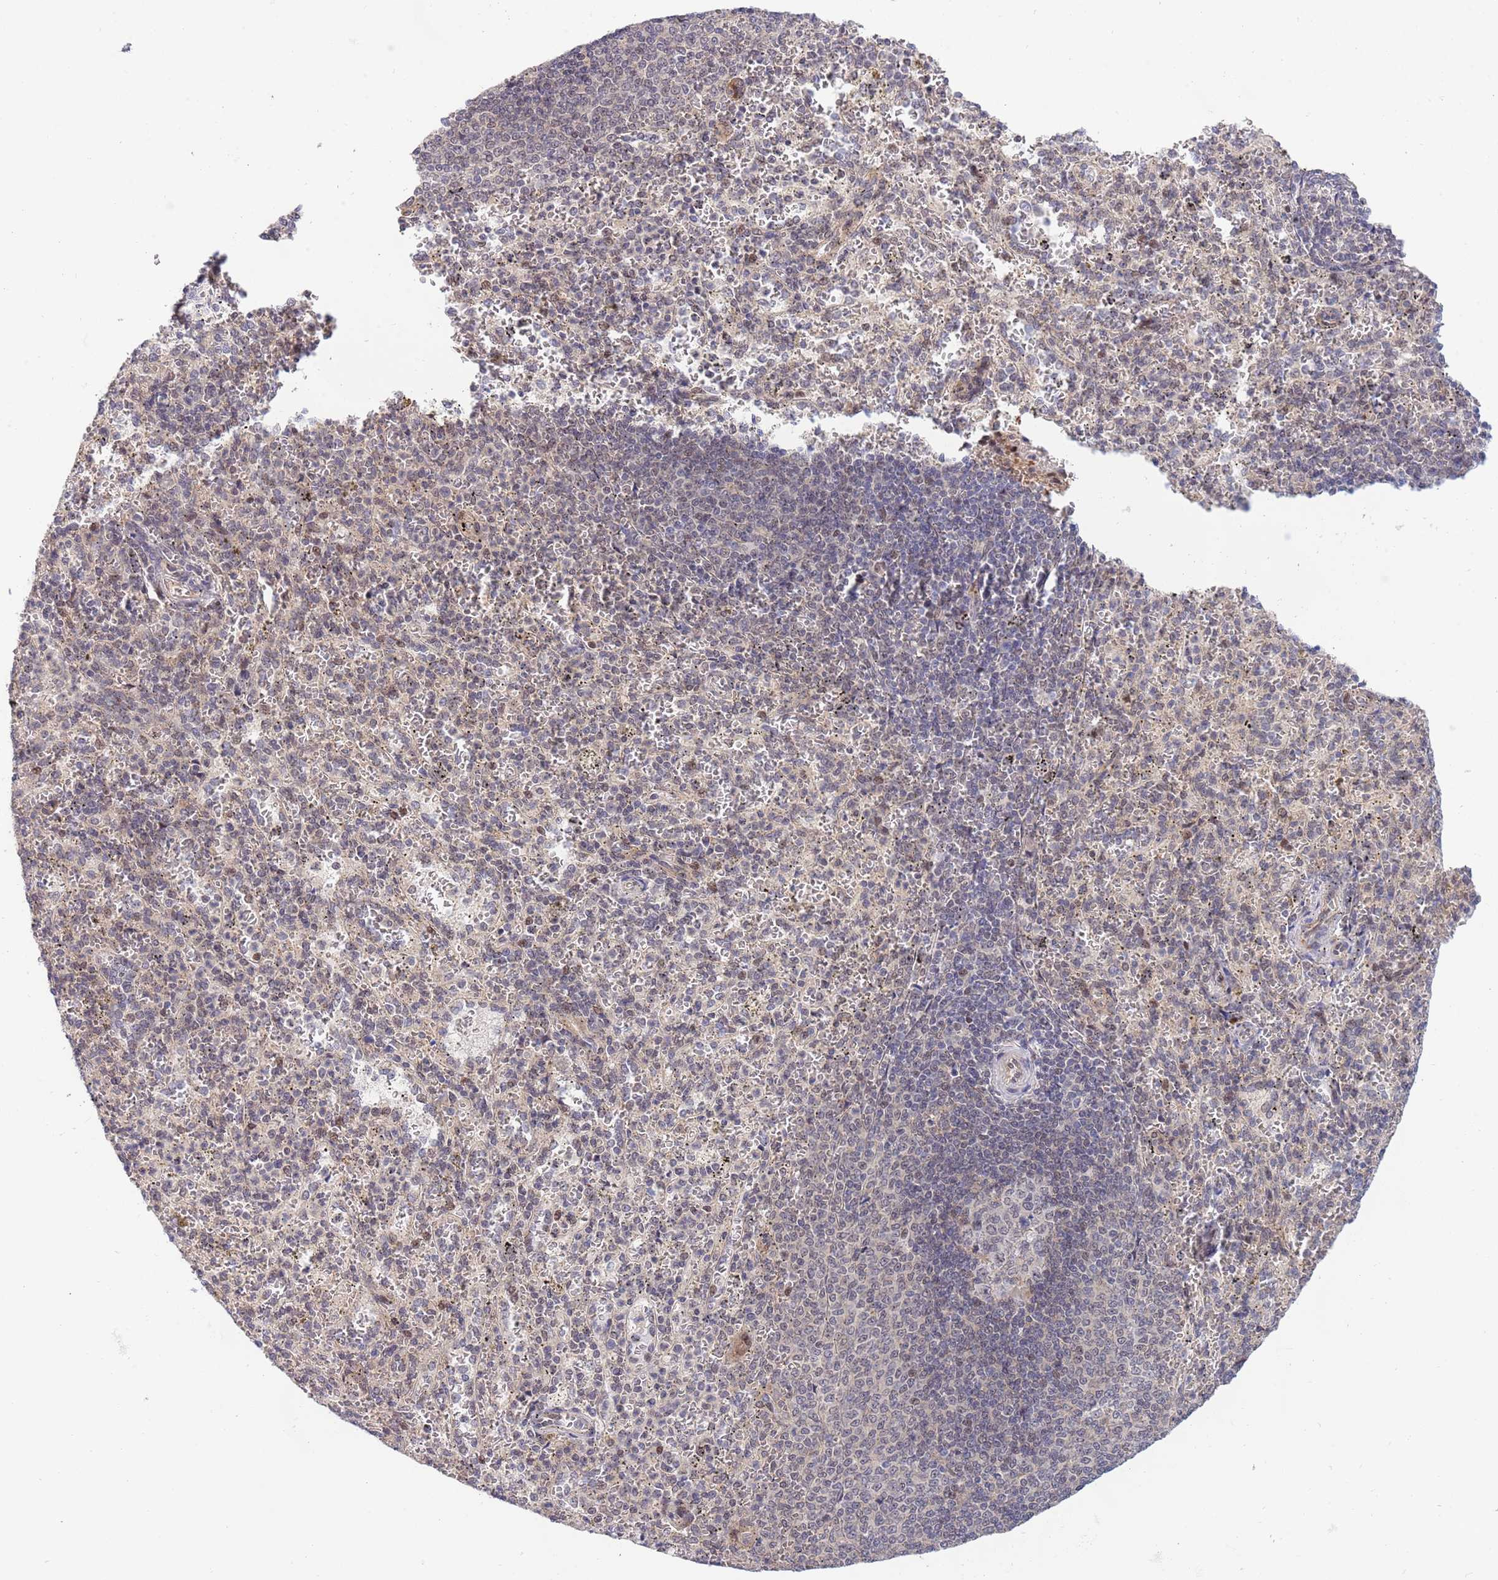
{"staining": {"intensity": "moderate", "quantity": "<25%", "location": "nuclear"}, "tissue": "spleen", "cell_type": "Cells in red pulp", "image_type": "normal", "snomed": [{"axis": "morphology", "description": "Normal tissue, NOS"}, {"axis": "topography", "description": "Spleen"}], "caption": "Immunohistochemistry of normal human spleen shows low levels of moderate nuclear positivity in approximately <25% of cells in red pulp. Nuclei are stained in blue.", "gene": "TBX10", "patient": {"sex": "female", "age": 21}}